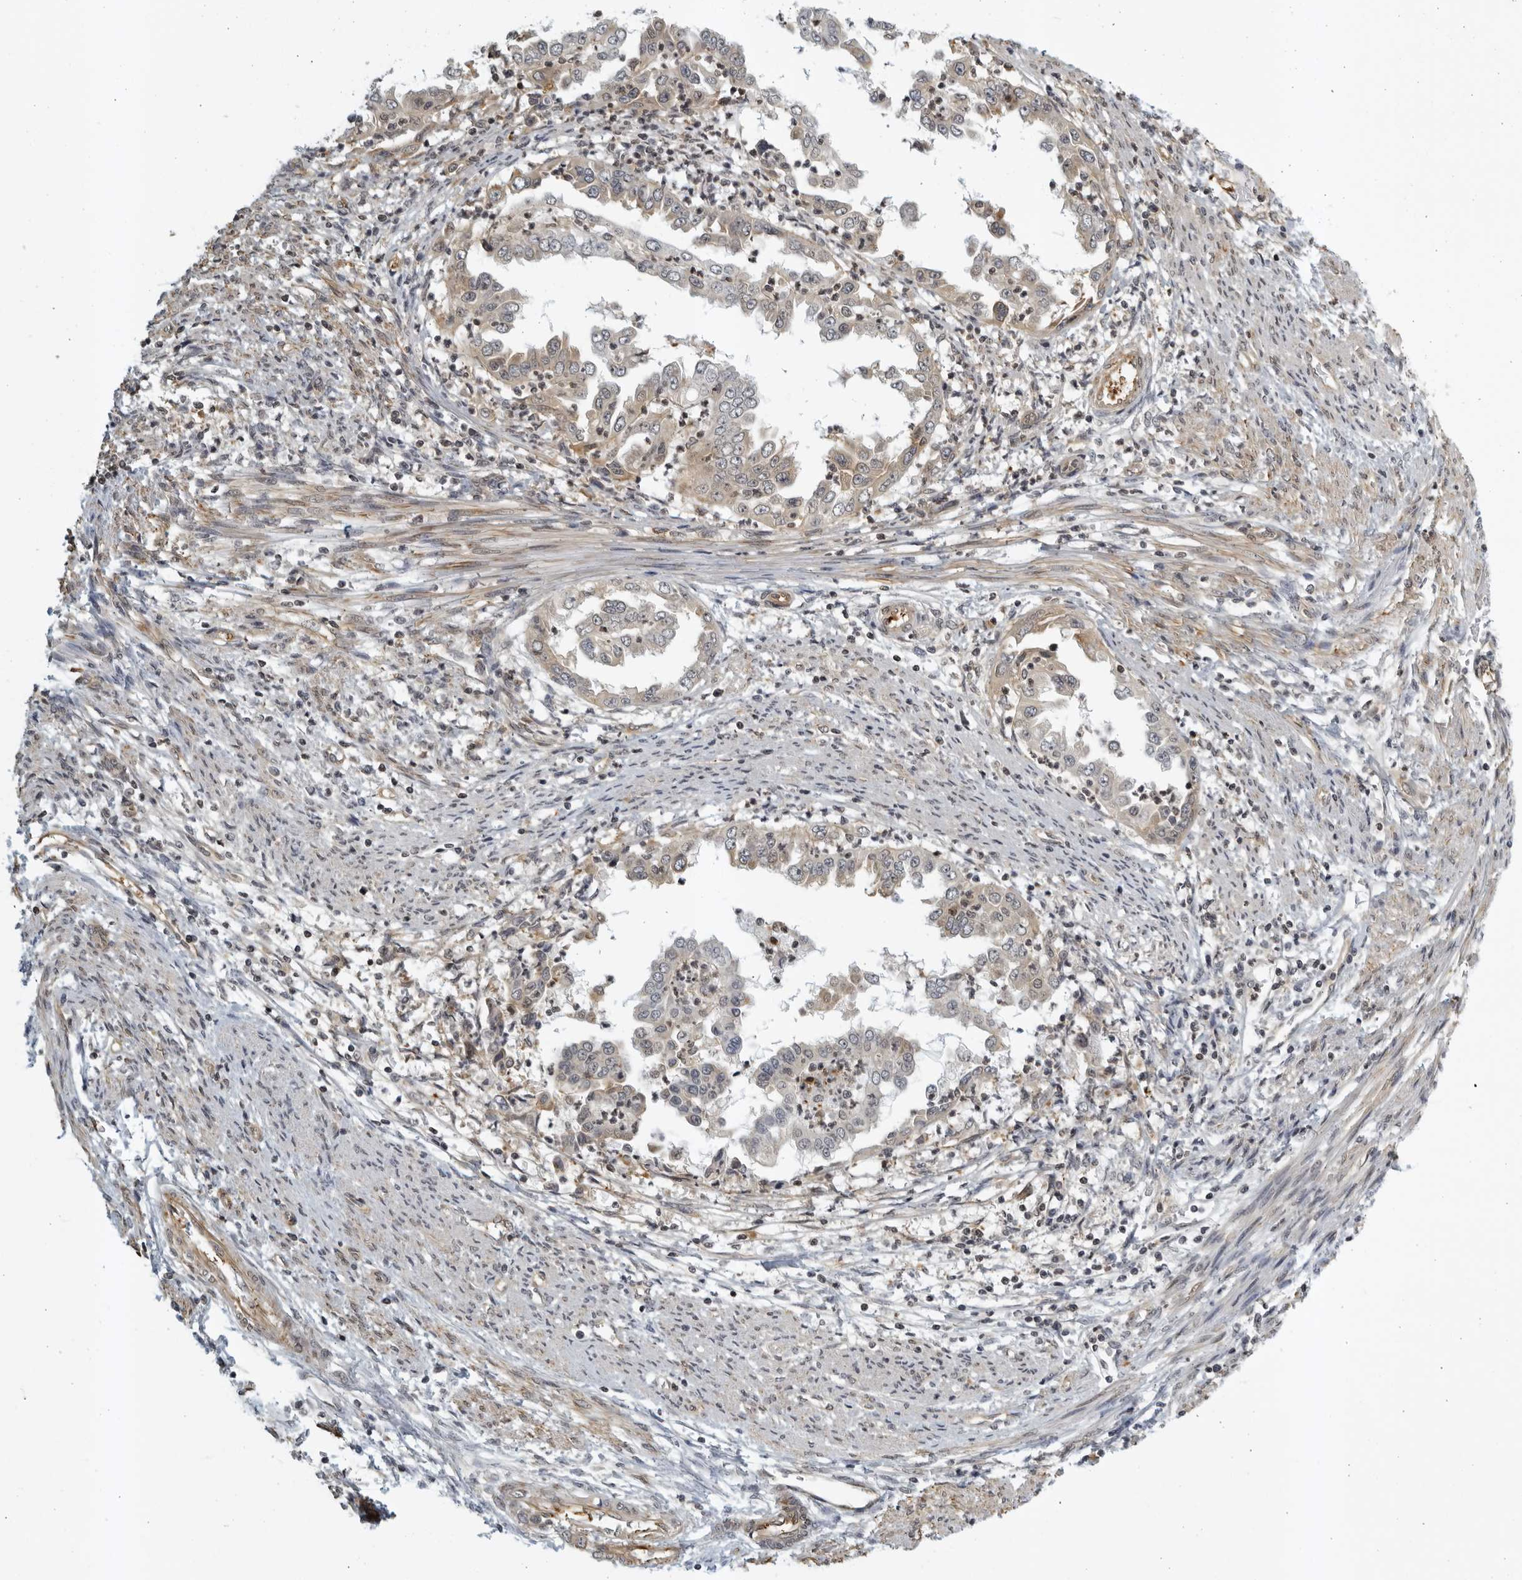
{"staining": {"intensity": "weak", "quantity": "25%-75%", "location": "cytoplasmic/membranous"}, "tissue": "endometrial cancer", "cell_type": "Tumor cells", "image_type": "cancer", "snomed": [{"axis": "morphology", "description": "Adenocarcinoma, NOS"}, {"axis": "topography", "description": "Endometrium"}], "caption": "Endometrial cancer (adenocarcinoma) was stained to show a protein in brown. There is low levels of weak cytoplasmic/membranous expression in about 25%-75% of tumor cells.", "gene": "SERTAD4", "patient": {"sex": "female", "age": 85}}